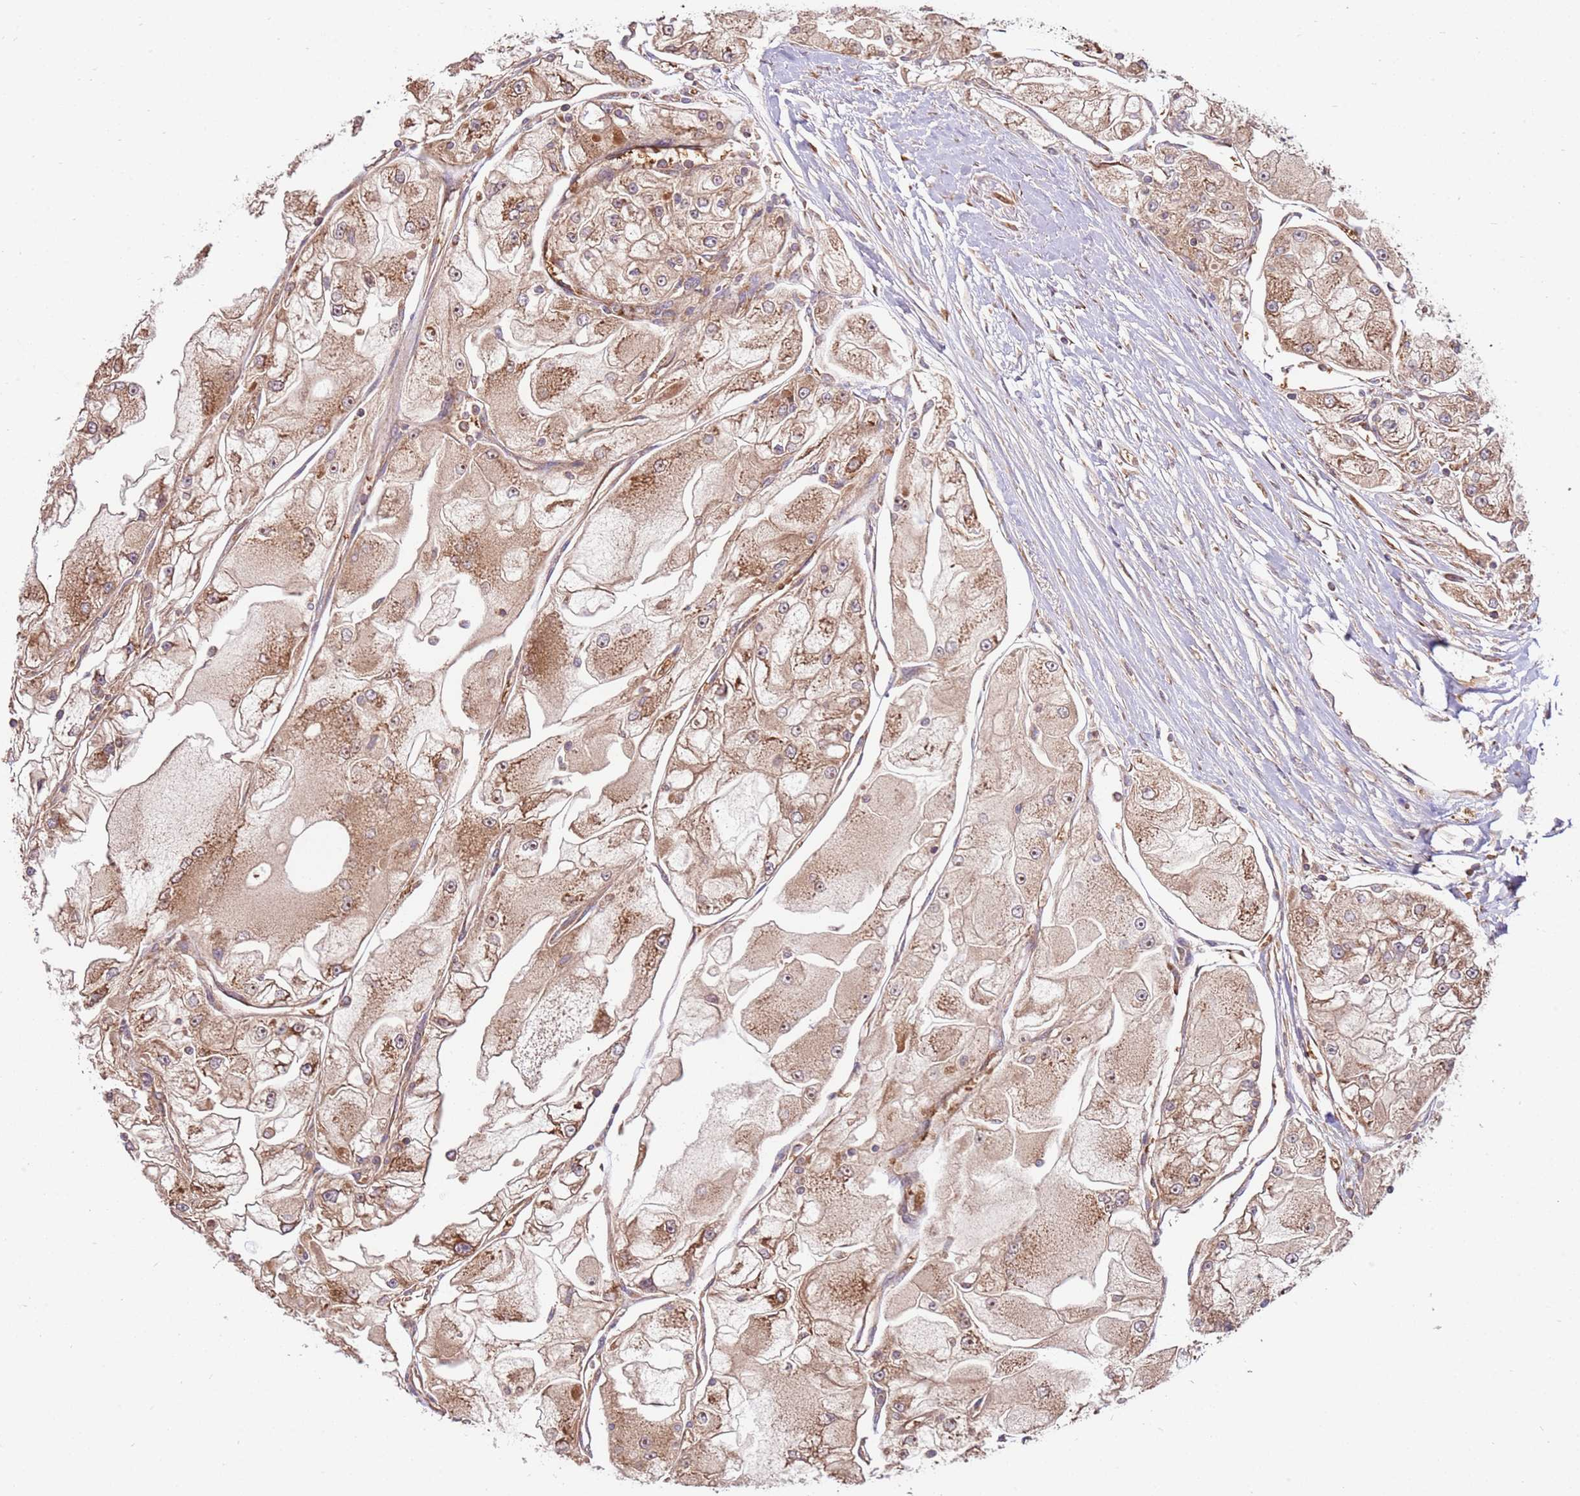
{"staining": {"intensity": "moderate", "quantity": ">75%", "location": "cytoplasmic/membranous"}, "tissue": "renal cancer", "cell_type": "Tumor cells", "image_type": "cancer", "snomed": [{"axis": "morphology", "description": "Adenocarcinoma, NOS"}, {"axis": "topography", "description": "Kidney"}], "caption": "IHC of renal cancer (adenocarcinoma) demonstrates medium levels of moderate cytoplasmic/membranous staining in about >75% of tumor cells.", "gene": "SLC44A5", "patient": {"sex": "female", "age": 72}}